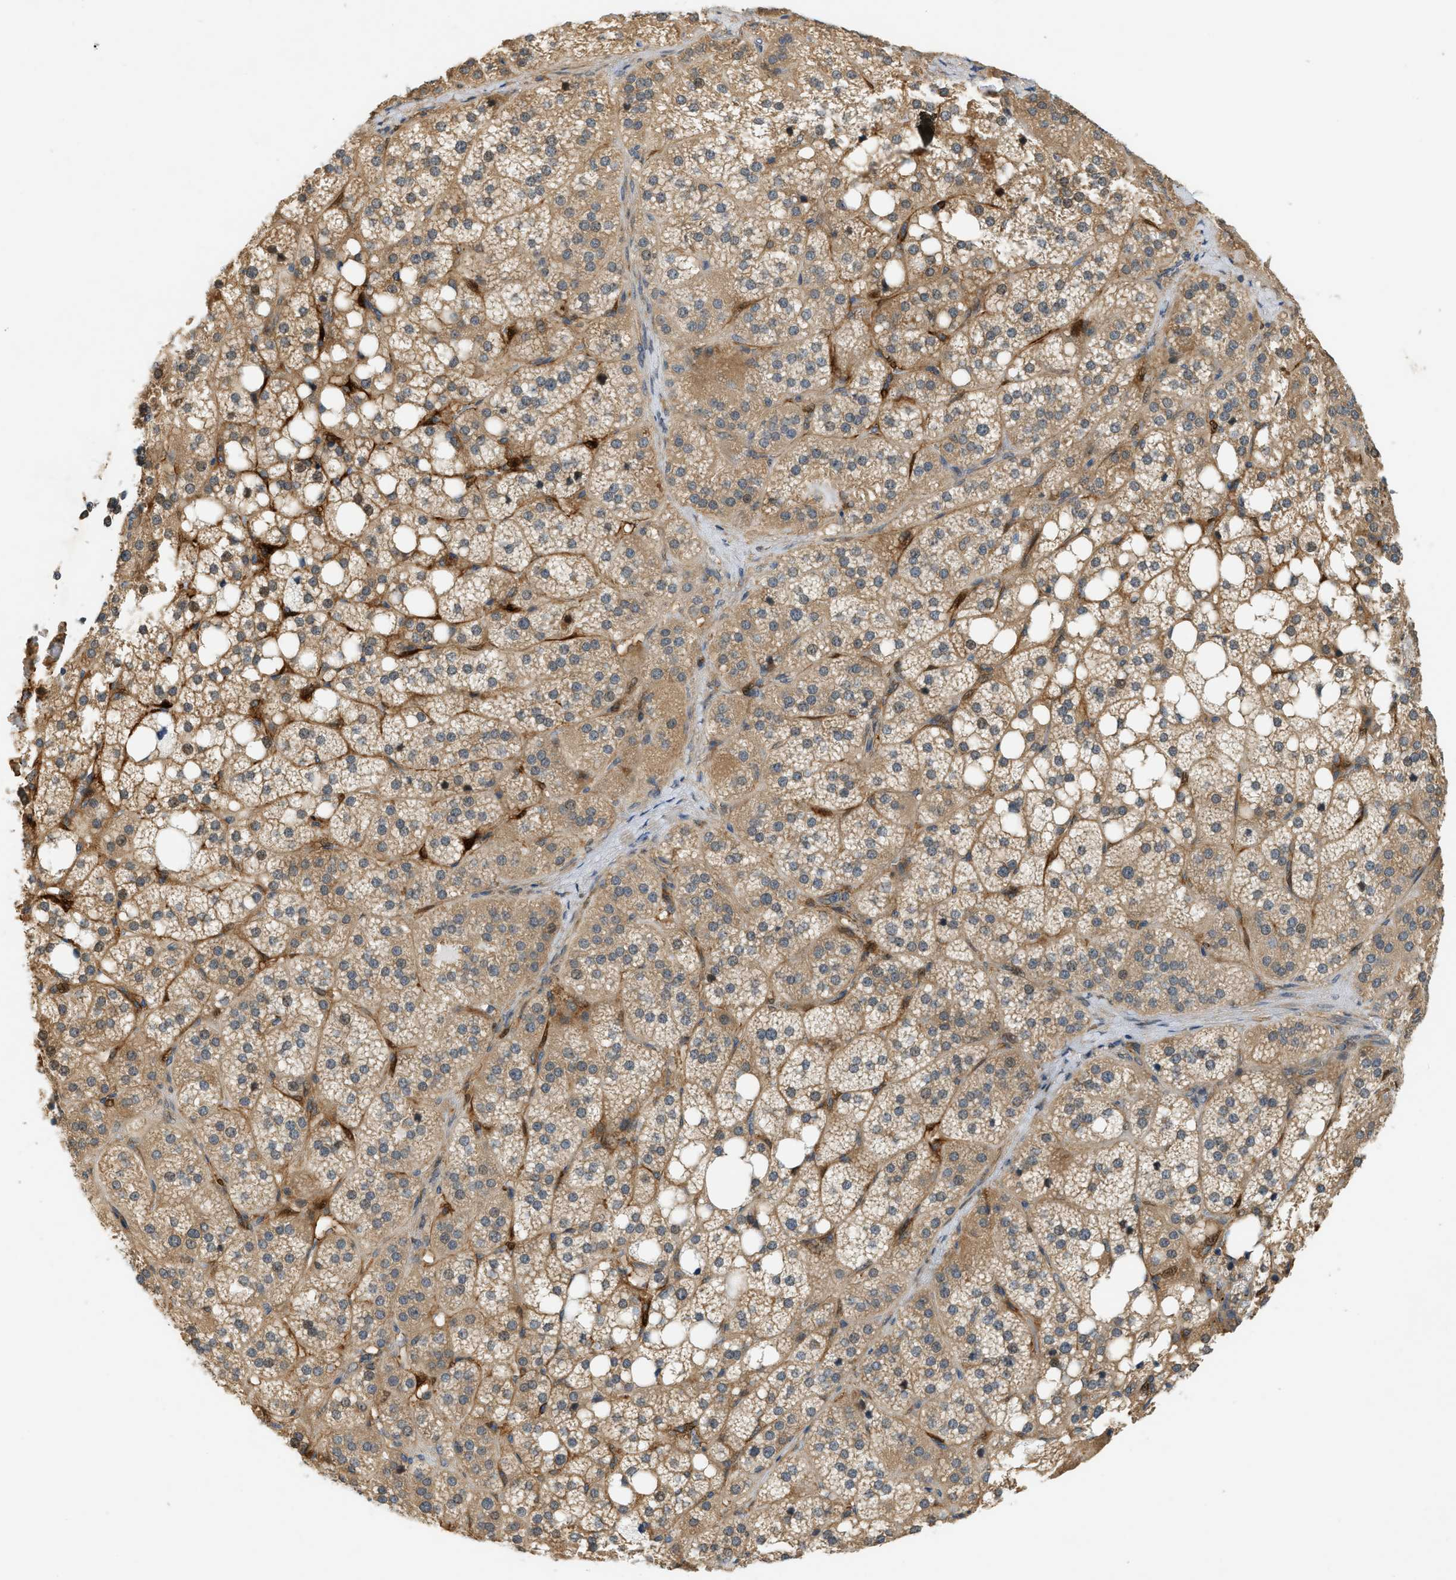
{"staining": {"intensity": "moderate", "quantity": ">75%", "location": "cytoplasmic/membranous,nuclear"}, "tissue": "adrenal gland", "cell_type": "Glandular cells", "image_type": "normal", "snomed": [{"axis": "morphology", "description": "Normal tissue, NOS"}, {"axis": "topography", "description": "Adrenal gland"}], "caption": "Immunohistochemistry (DAB) staining of benign adrenal gland demonstrates moderate cytoplasmic/membranous,nuclear protein expression in approximately >75% of glandular cells.", "gene": "PDCL3", "patient": {"sex": "female", "age": 59}}